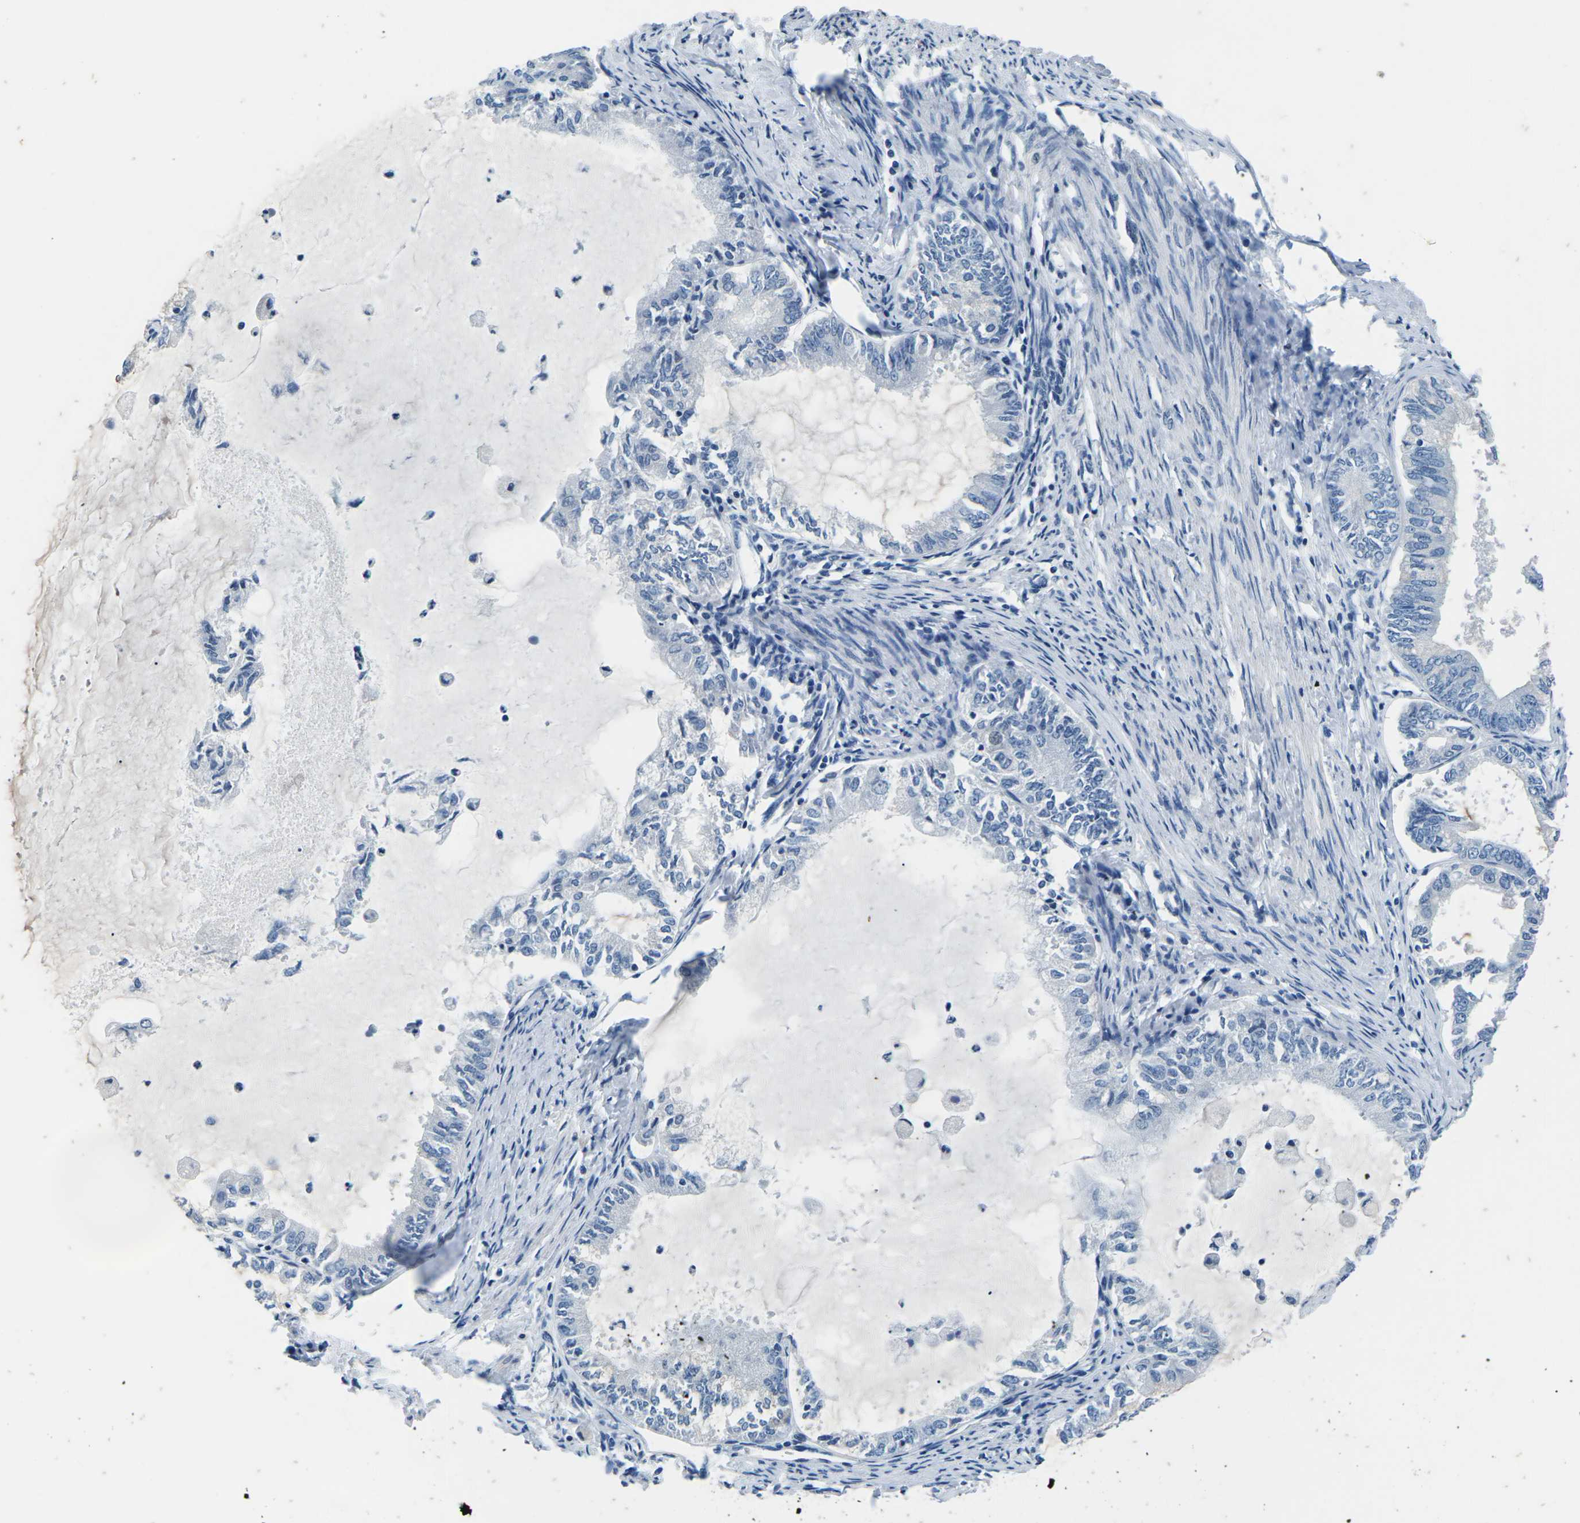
{"staining": {"intensity": "negative", "quantity": "none", "location": "none"}, "tissue": "endometrial cancer", "cell_type": "Tumor cells", "image_type": "cancer", "snomed": [{"axis": "morphology", "description": "Adenocarcinoma, NOS"}, {"axis": "topography", "description": "Endometrium"}], "caption": "The histopathology image exhibits no significant expression in tumor cells of endometrial cancer (adenocarcinoma).", "gene": "UMOD", "patient": {"sex": "female", "age": 86}}